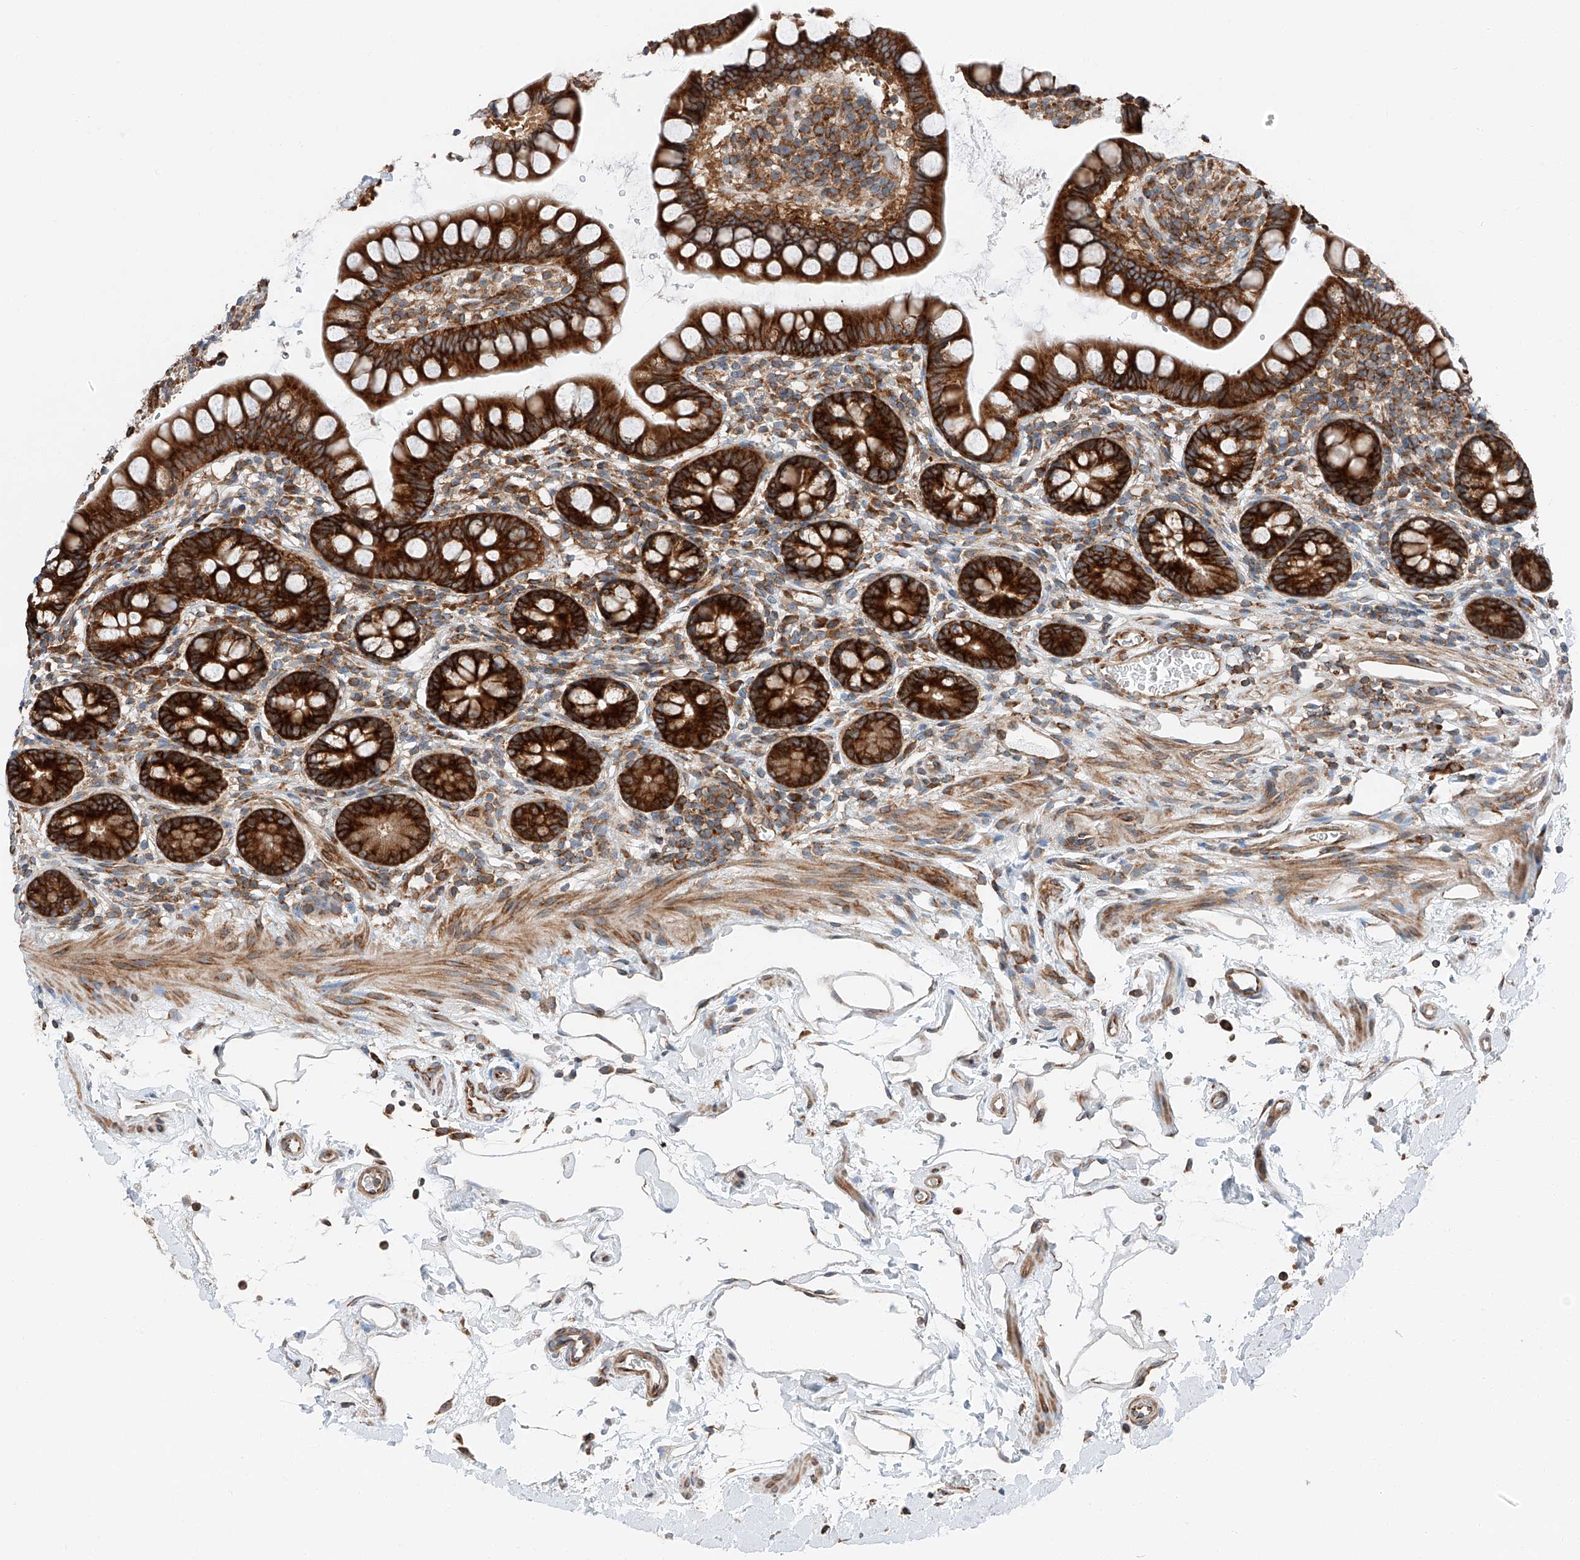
{"staining": {"intensity": "strong", "quantity": ">75%", "location": "cytoplasmic/membranous"}, "tissue": "small intestine", "cell_type": "Glandular cells", "image_type": "normal", "snomed": [{"axis": "morphology", "description": "Normal tissue, NOS"}, {"axis": "topography", "description": "Small intestine"}], "caption": "Protein analysis of unremarkable small intestine demonstrates strong cytoplasmic/membranous positivity in approximately >75% of glandular cells. (Brightfield microscopy of DAB IHC at high magnification).", "gene": "ZC3H15", "patient": {"sex": "female", "age": 84}}